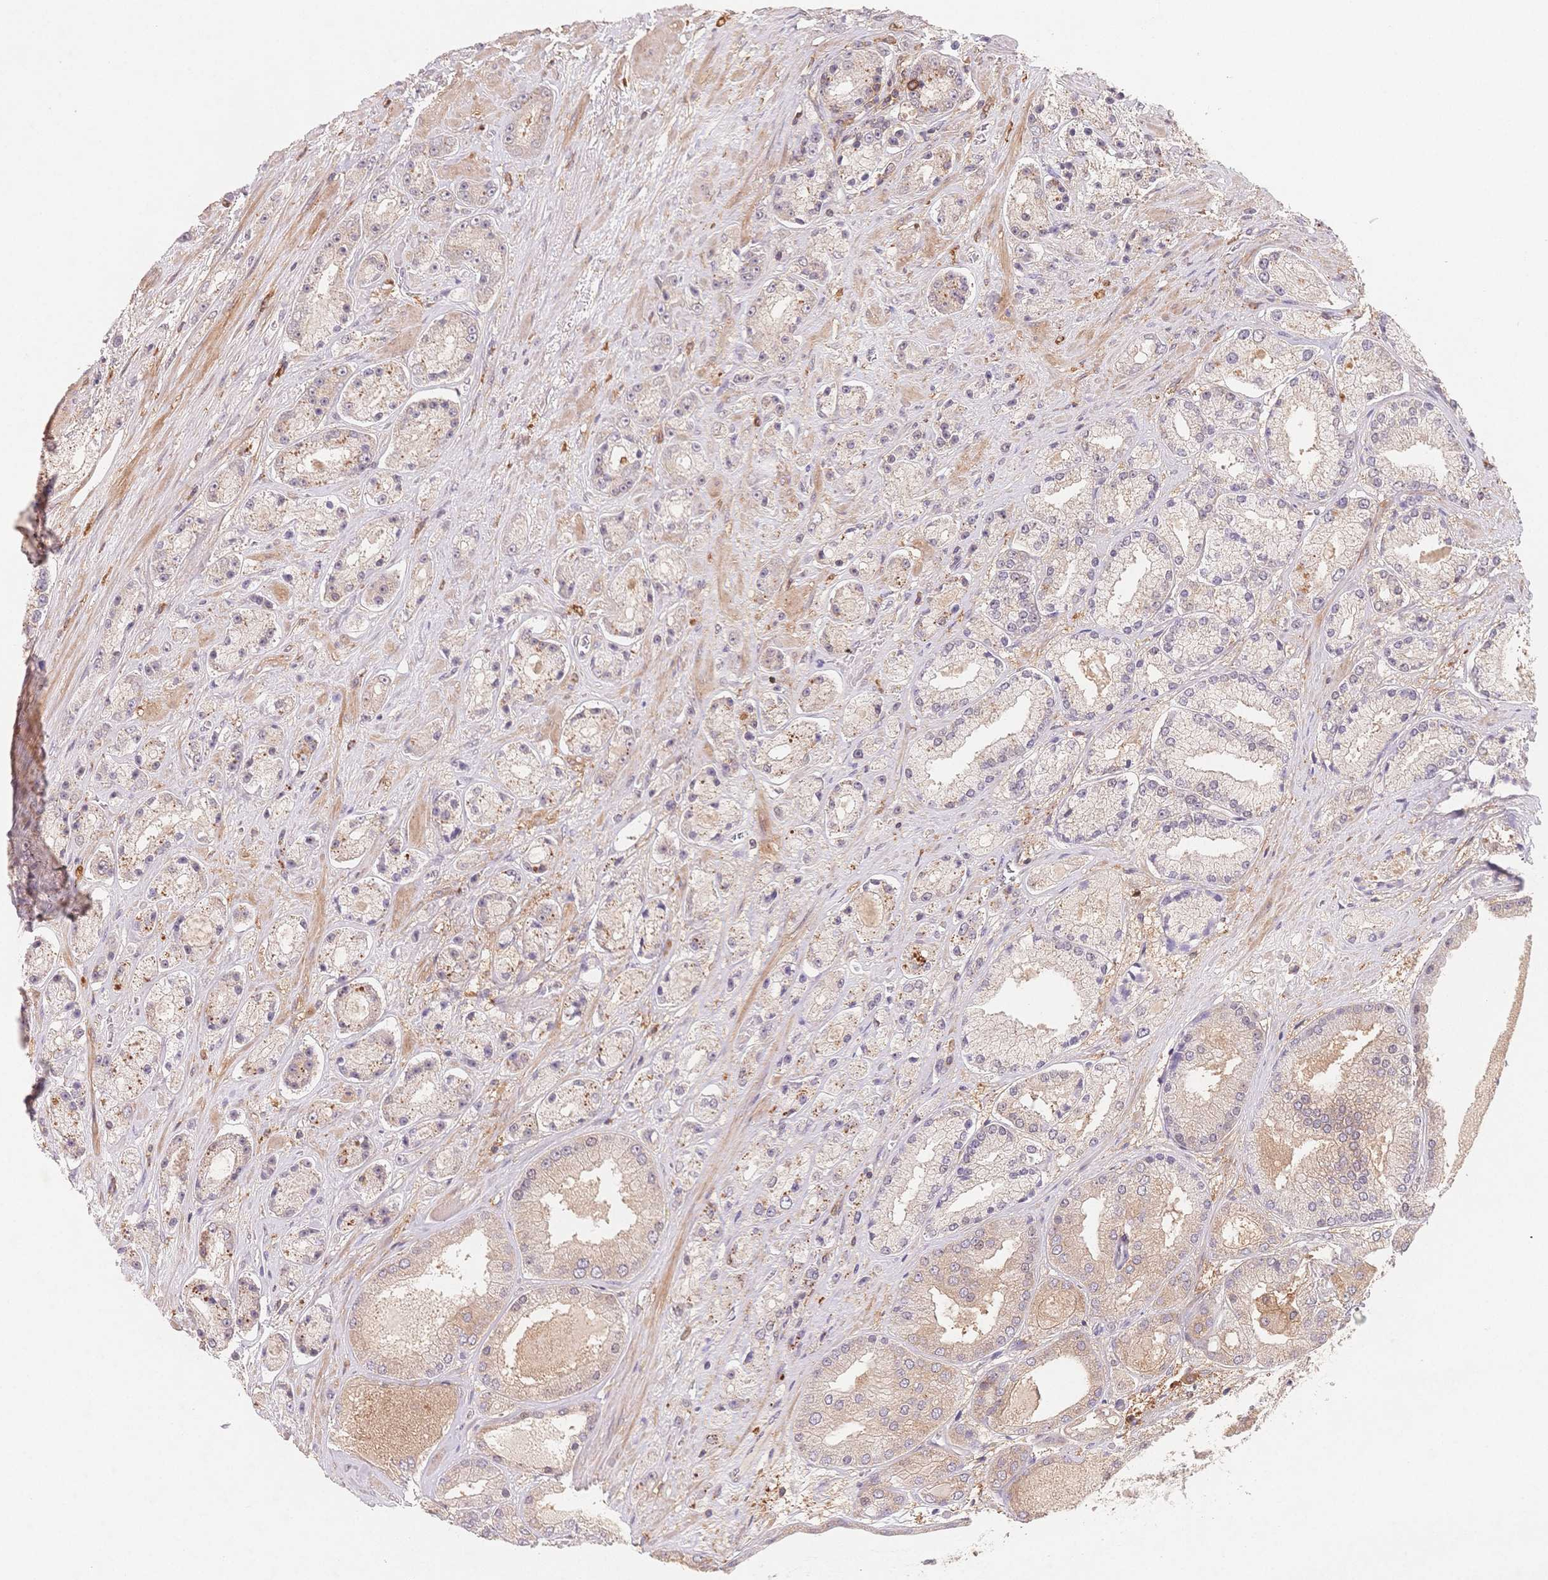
{"staining": {"intensity": "weak", "quantity": "<25%", "location": "cytoplasmic/membranous"}, "tissue": "prostate cancer", "cell_type": "Tumor cells", "image_type": "cancer", "snomed": [{"axis": "morphology", "description": "Adenocarcinoma, High grade"}, {"axis": "topography", "description": "Prostate"}], "caption": "An IHC photomicrograph of prostate high-grade adenocarcinoma is shown. There is no staining in tumor cells of prostate high-grade adenocarcinoma. (DAB (3,3'-diaminobenzidine) immunohistochemistry (IHC), high magnification).", "gene": "C12orf75", "patient": {"sex": "male", "age": 67}}